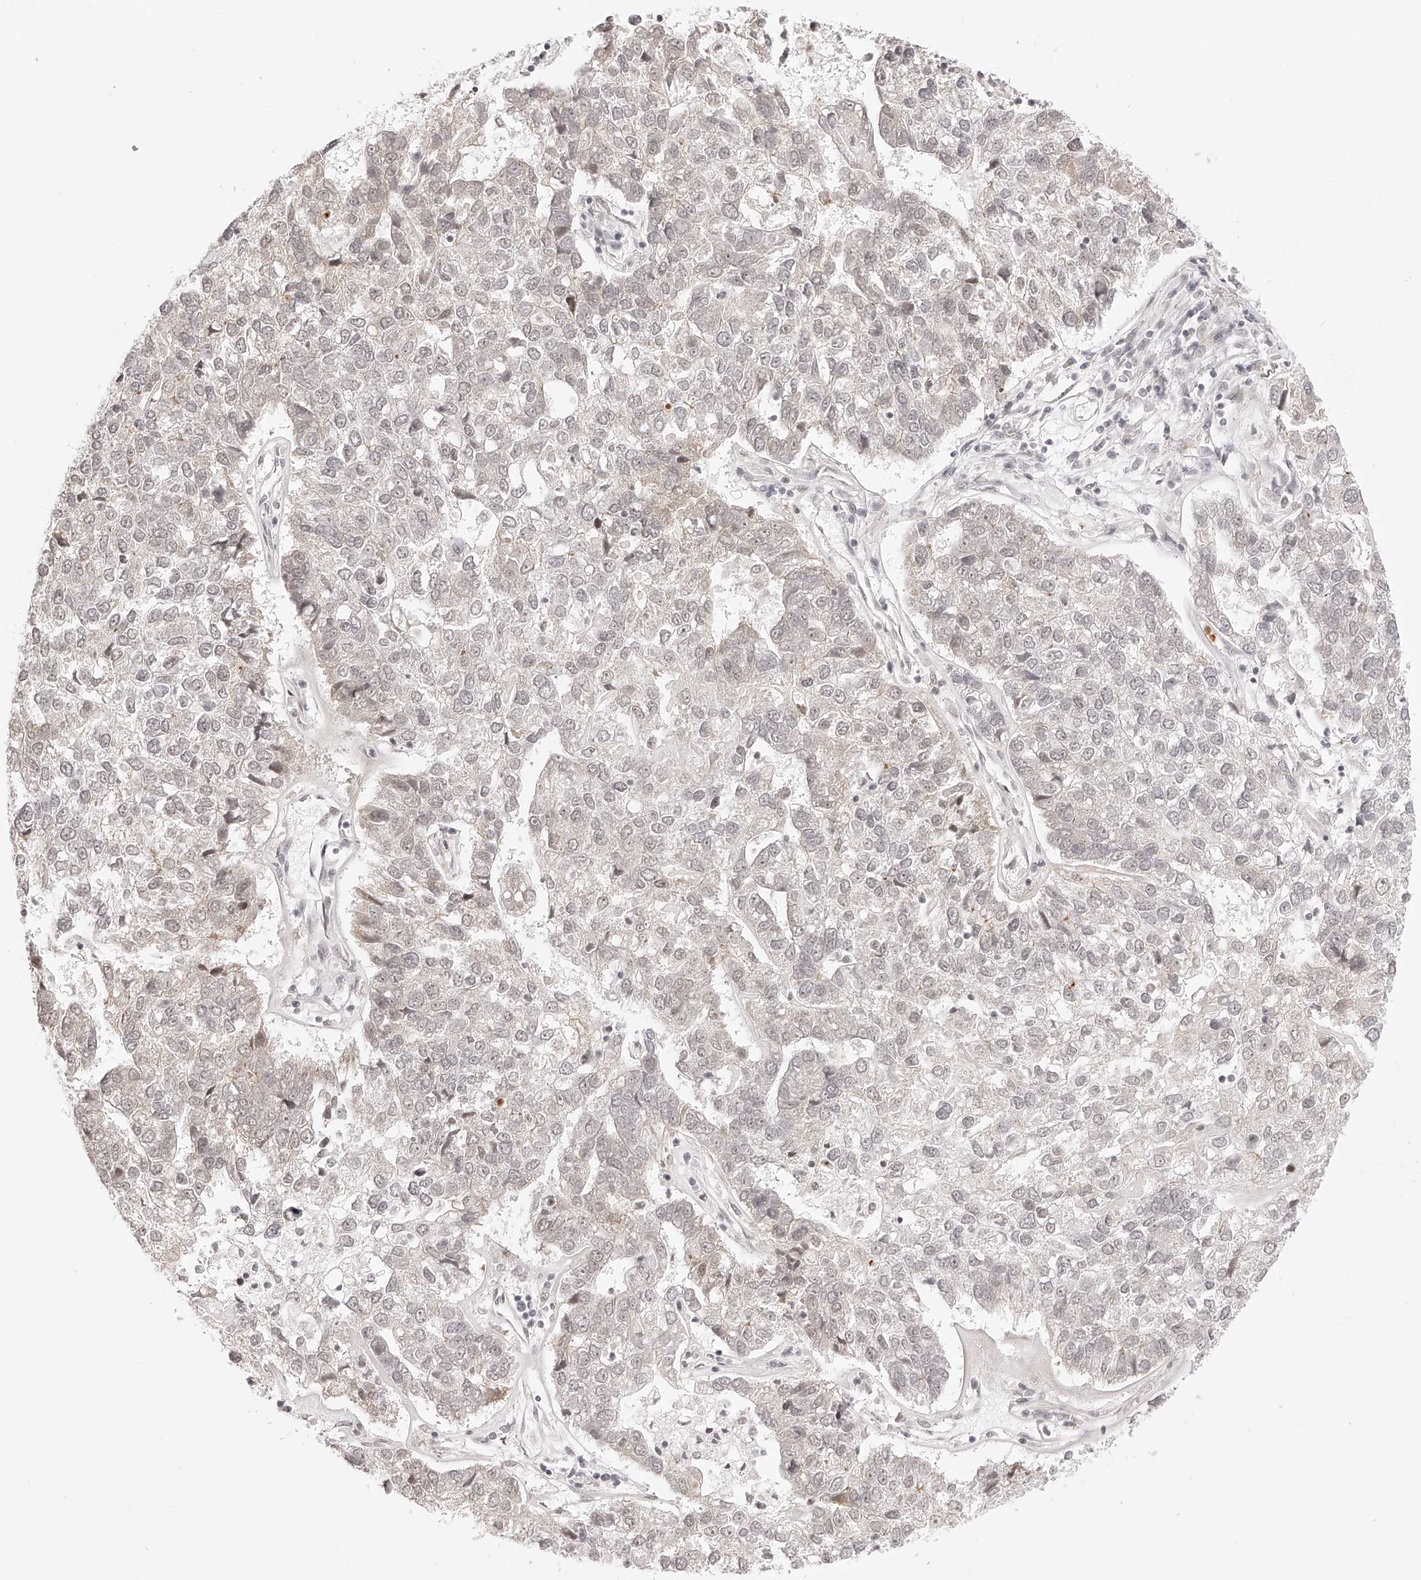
{"staining": {"intensity": "weak", "quantity": "25%-75%", "location": "nuclear"}, "tissue": "pancreatic cancer", "cell_type": "Tumor cells", "image_type": "cancer", "snomed": [{"axis": "morphology", "description": "Adenocarcinoma, NOS"}, {"axis": "topography", "description": "Pancreas"}], "caption": "This is an image of immunohistochemistry staining of pancreatic cancer, which shows weak positivity in the nuclear of tumor cells.", "gene": "PLEKHG1", "patient": {"sex": "female", "age": 61}}